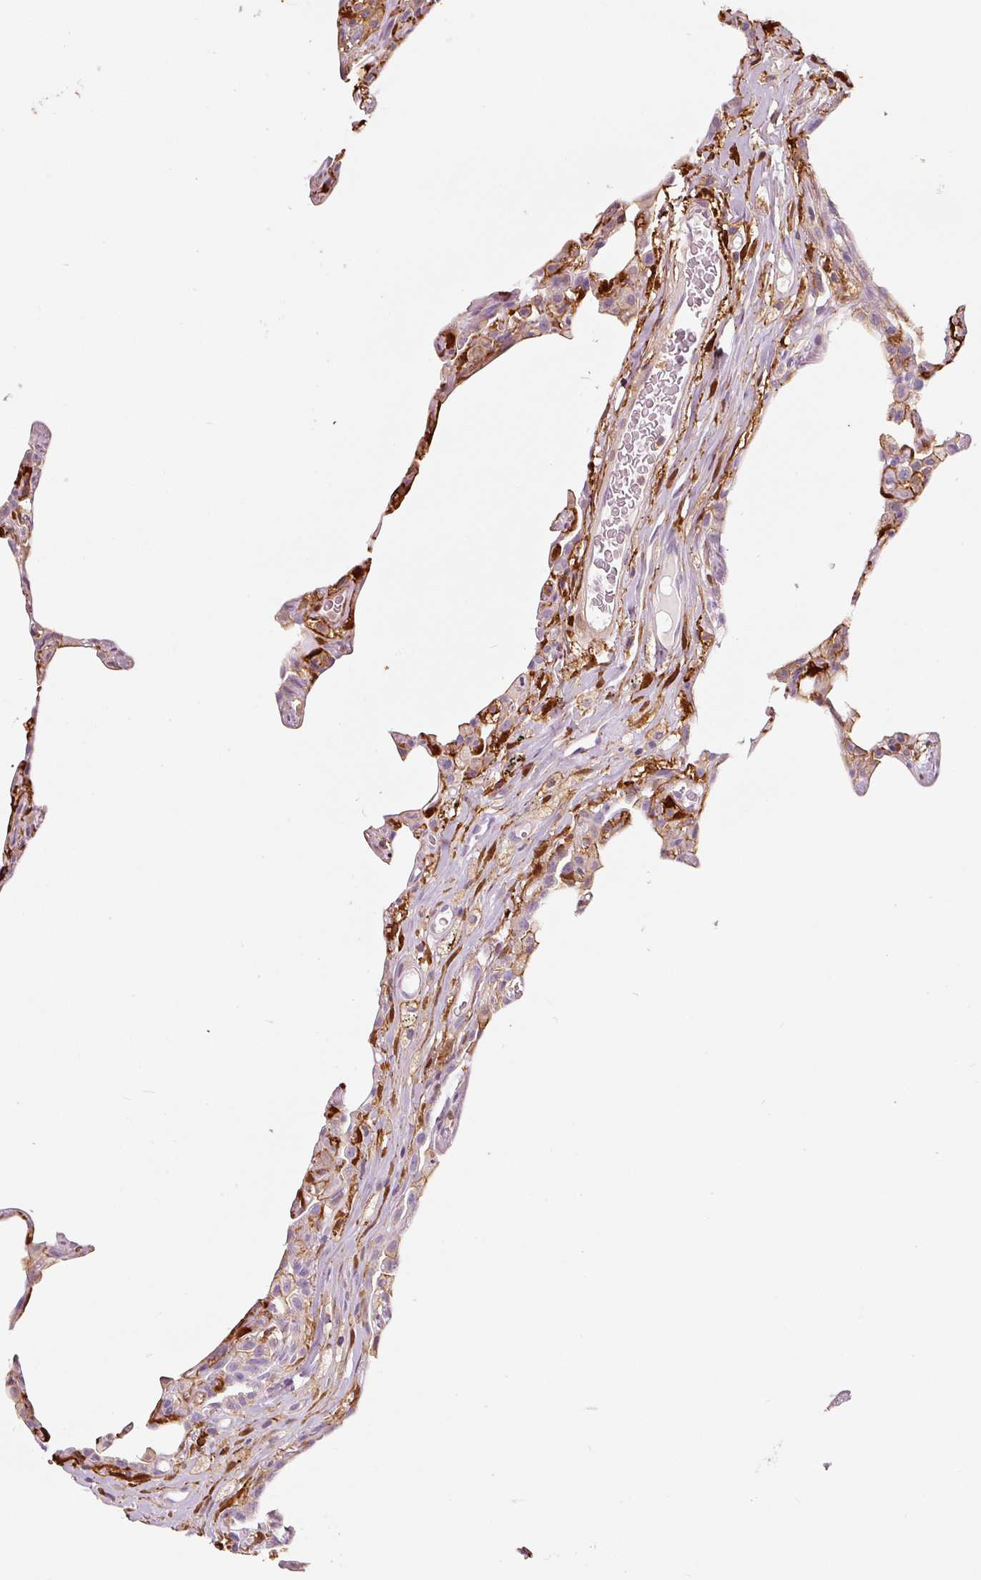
{"staining": {"intensity": "moderate", "quantity": "<25%", "location": "cytoplasmic/membranous"}, "tissue": "lung", "cell_type": "Alveolar cells", "image_type": "normal", "snomed": [{"axis": "morphology", "description": "Normal tissue, NOS"}, {"axis": "topography", "description": "Lung"}], "caption": "IHC histopathology image of benign lung: lung stained using IHC displays low levels of moderate protein expression localized specifically in the cytoplasmic/membranous of alveolar cells, appearing as a cytoplasmic/membranous brown color.", "gene": "IQGAP2", "patient": {"sex": "female", "age": 57}}